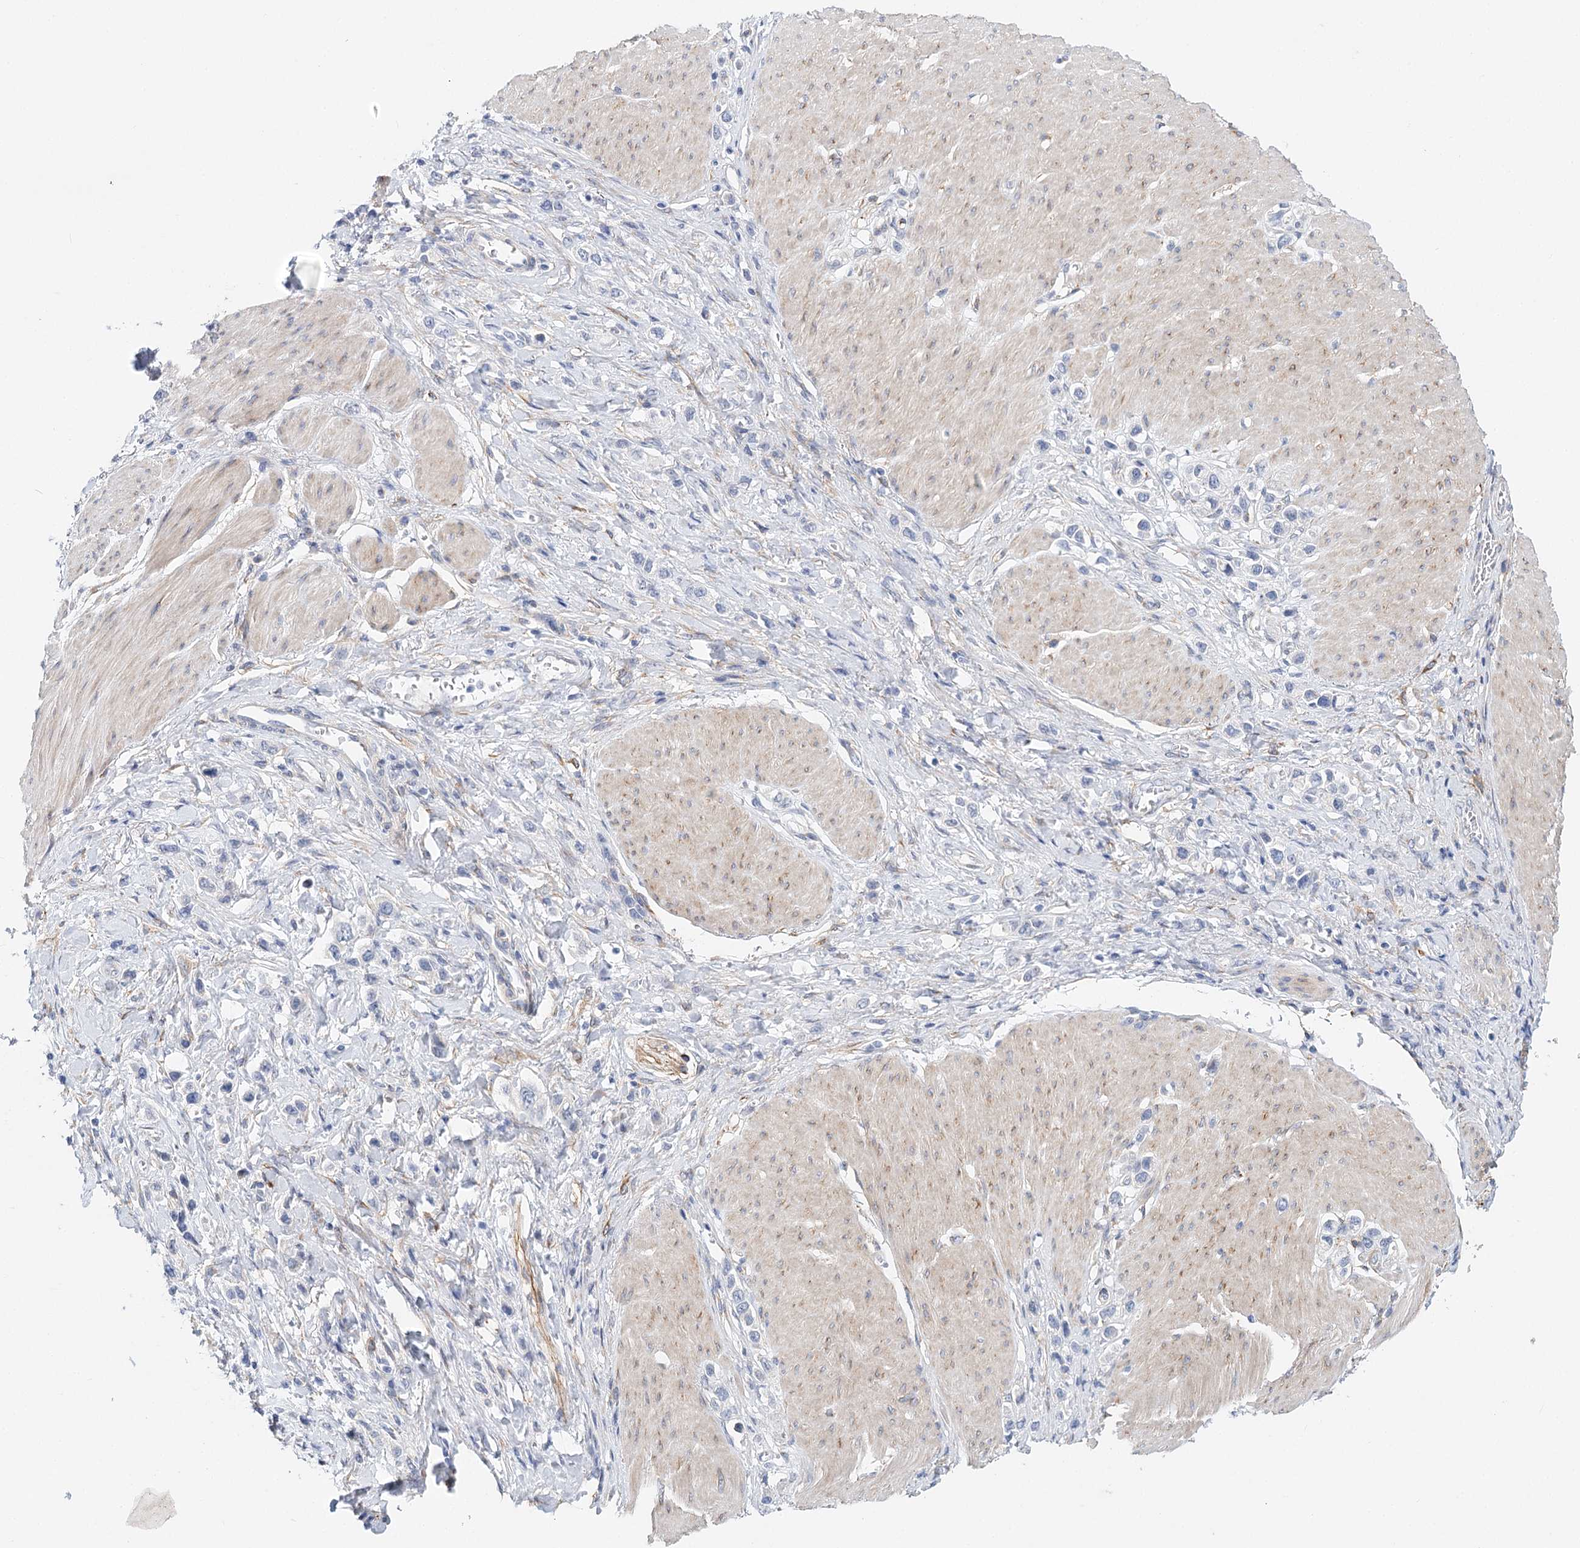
{"staining": {"intensity": "negative", "quantity": "none", "location": "none"}, "tissue": "stomach cancer", "cell_type": "Tumor cells", "image_type": "cancer", "snomed": [{"axis": "morphology", "description": "Normal tissue, NOS"}, {"axis": "morphology", "description": "Adenocarcinoma, NOS"}, {"axis": "topography", "description": "Stomach, upper"}, {"axis": "topography", "description": "Stomach"}], "caption": "A photomicrograph of stomach cancer (adenocarcinoma) stained for a protein shows no brown staining in tumor cells.", "gene": "TEX12", "patient": {"sex": "female", "age": 65}}